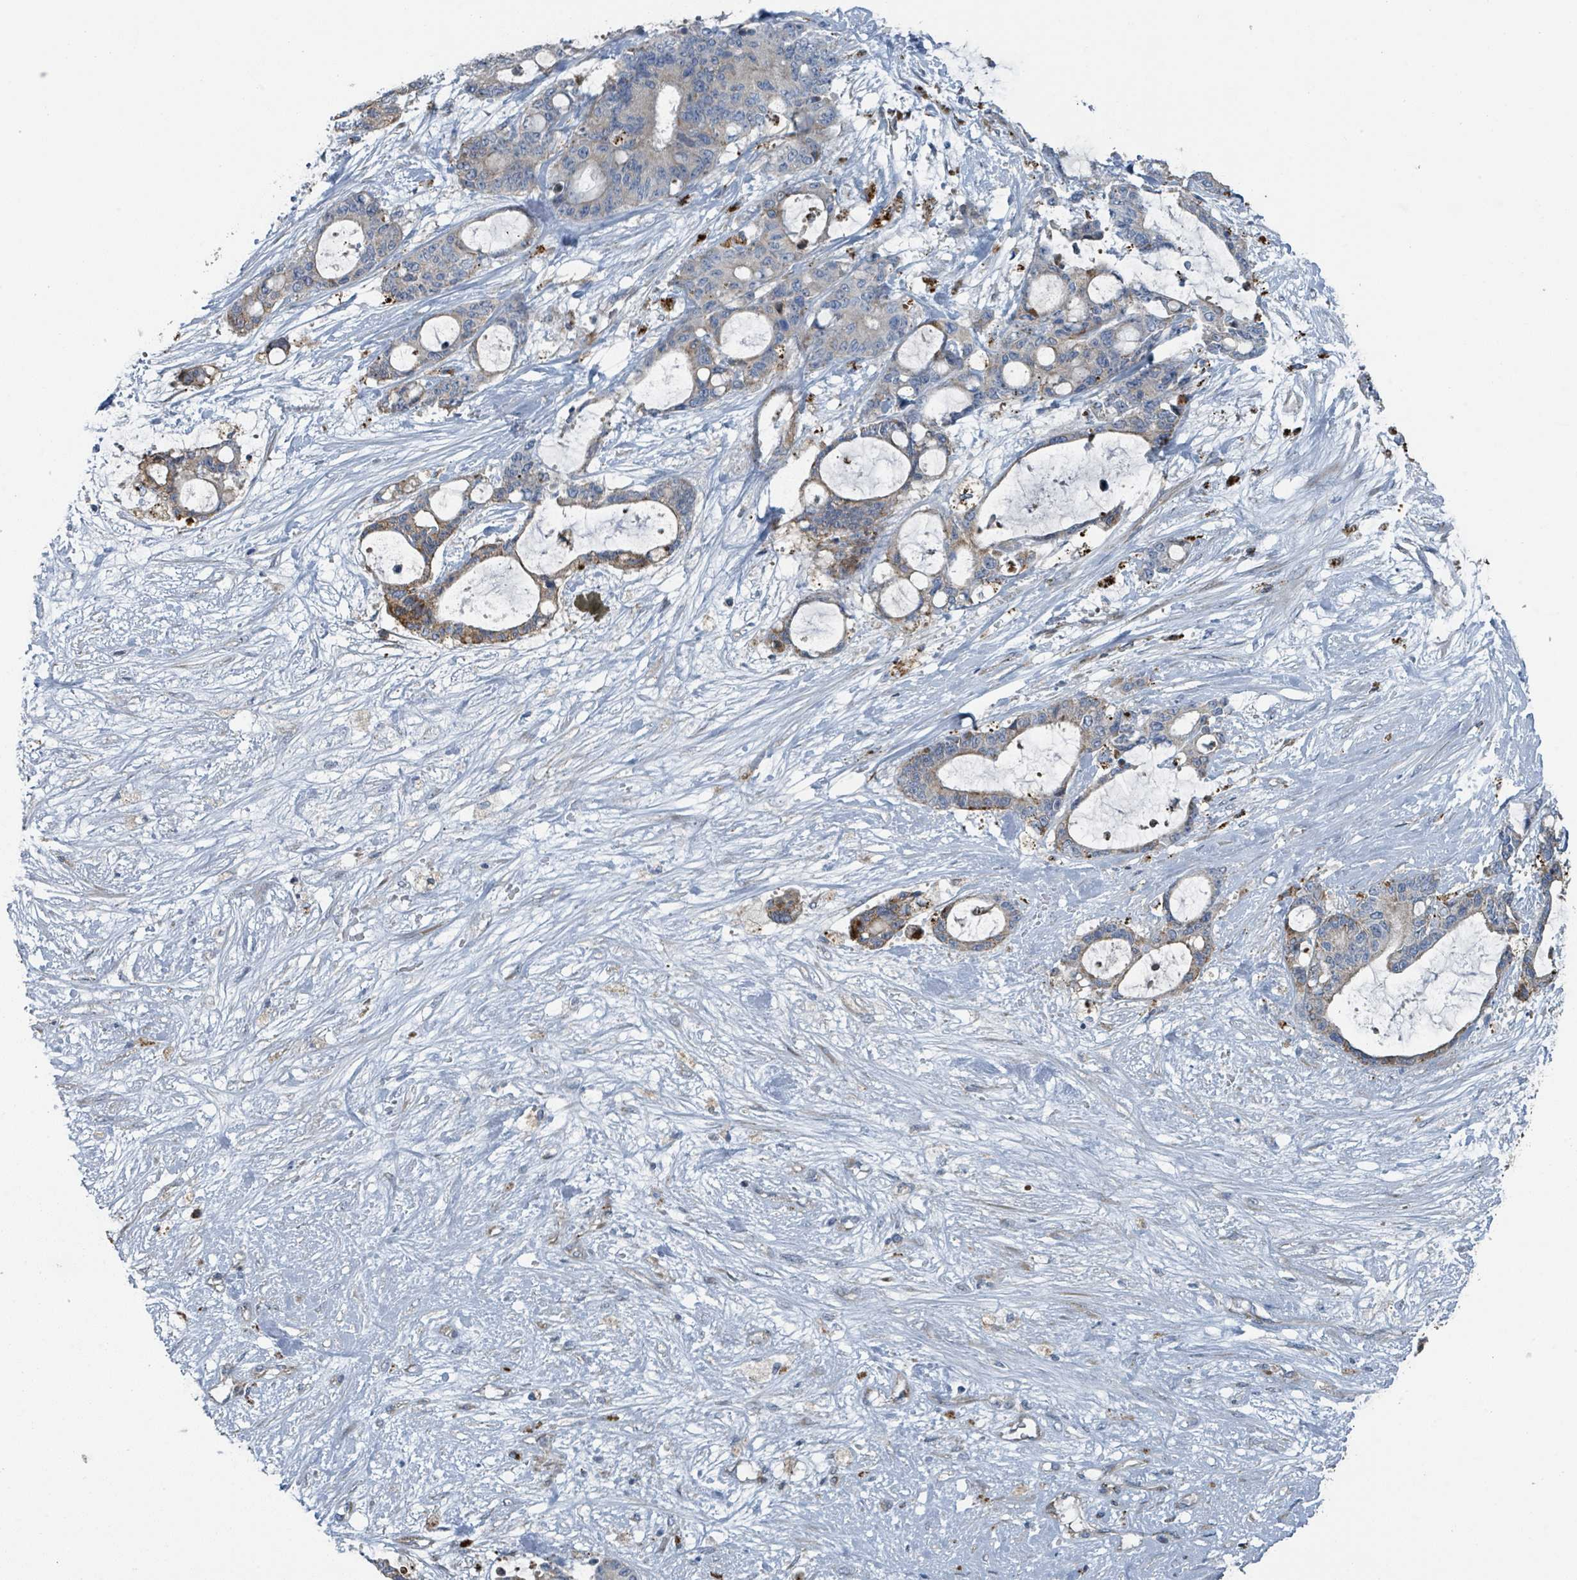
{"staining": {"intensity": "moderate", "quantity": "25%-75%", "location": "cytoplasmic/membranous"}, "tissue": "liver cancer", "cell_type": "Tumor cells", "image_type": "cancer", "snomed": [{"axis": "morphology", "description": "Normal tissue, NOS"}, {"axis": "morphology", "description": "Cholangiocarcinoma"}, {"axis": "topography", "description": "Liver"}, {"axis": "topography", "description": "Peripheral nerve tissue"}], "caption": "A brown stain labels moderate cytoplasmic/membranous staining of a protein in human liver cancer tumor cells.", "gene": "DIPK2A", "patient": {"sex": "female", "age": 73}}